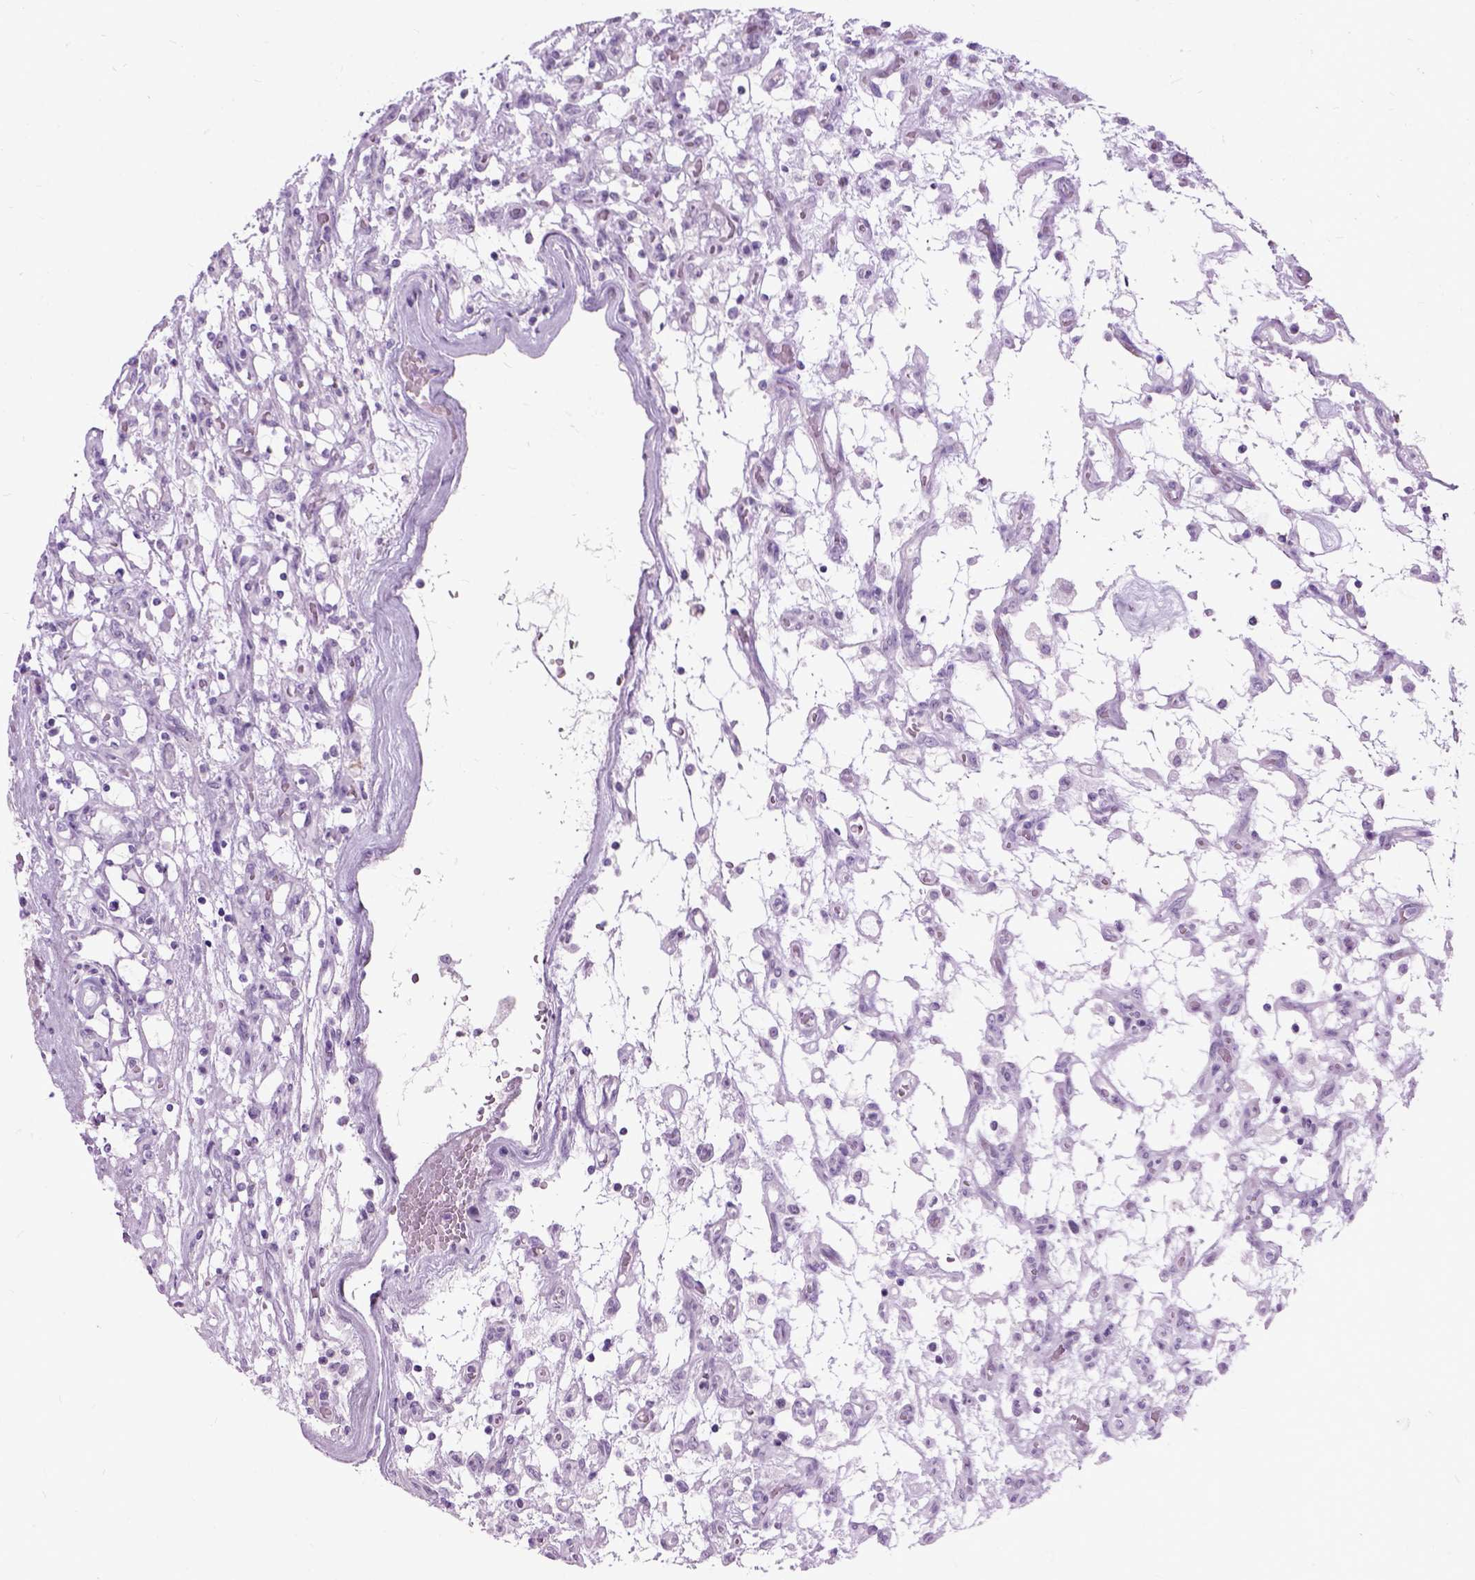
{"staining": {"intensity": "negative", "quantity": "none", "location": "none"}, "tissue": "renal cancer", "cell_type": "Tumor cells", "image_type": "cancer", "snomed": [{"axis": "morphology", "description": "Adenocarcinoma, NOS"}, {"axis": "topography", "description": "Kidney"}], "caption": "A high-resolution photomicrograph shows IHC staining of renal adenocarcinoma, which demonstrates no significant staining in tumor cells.", "gene": "AXDND1", "patient": {"sex": "female", "age": 69}}